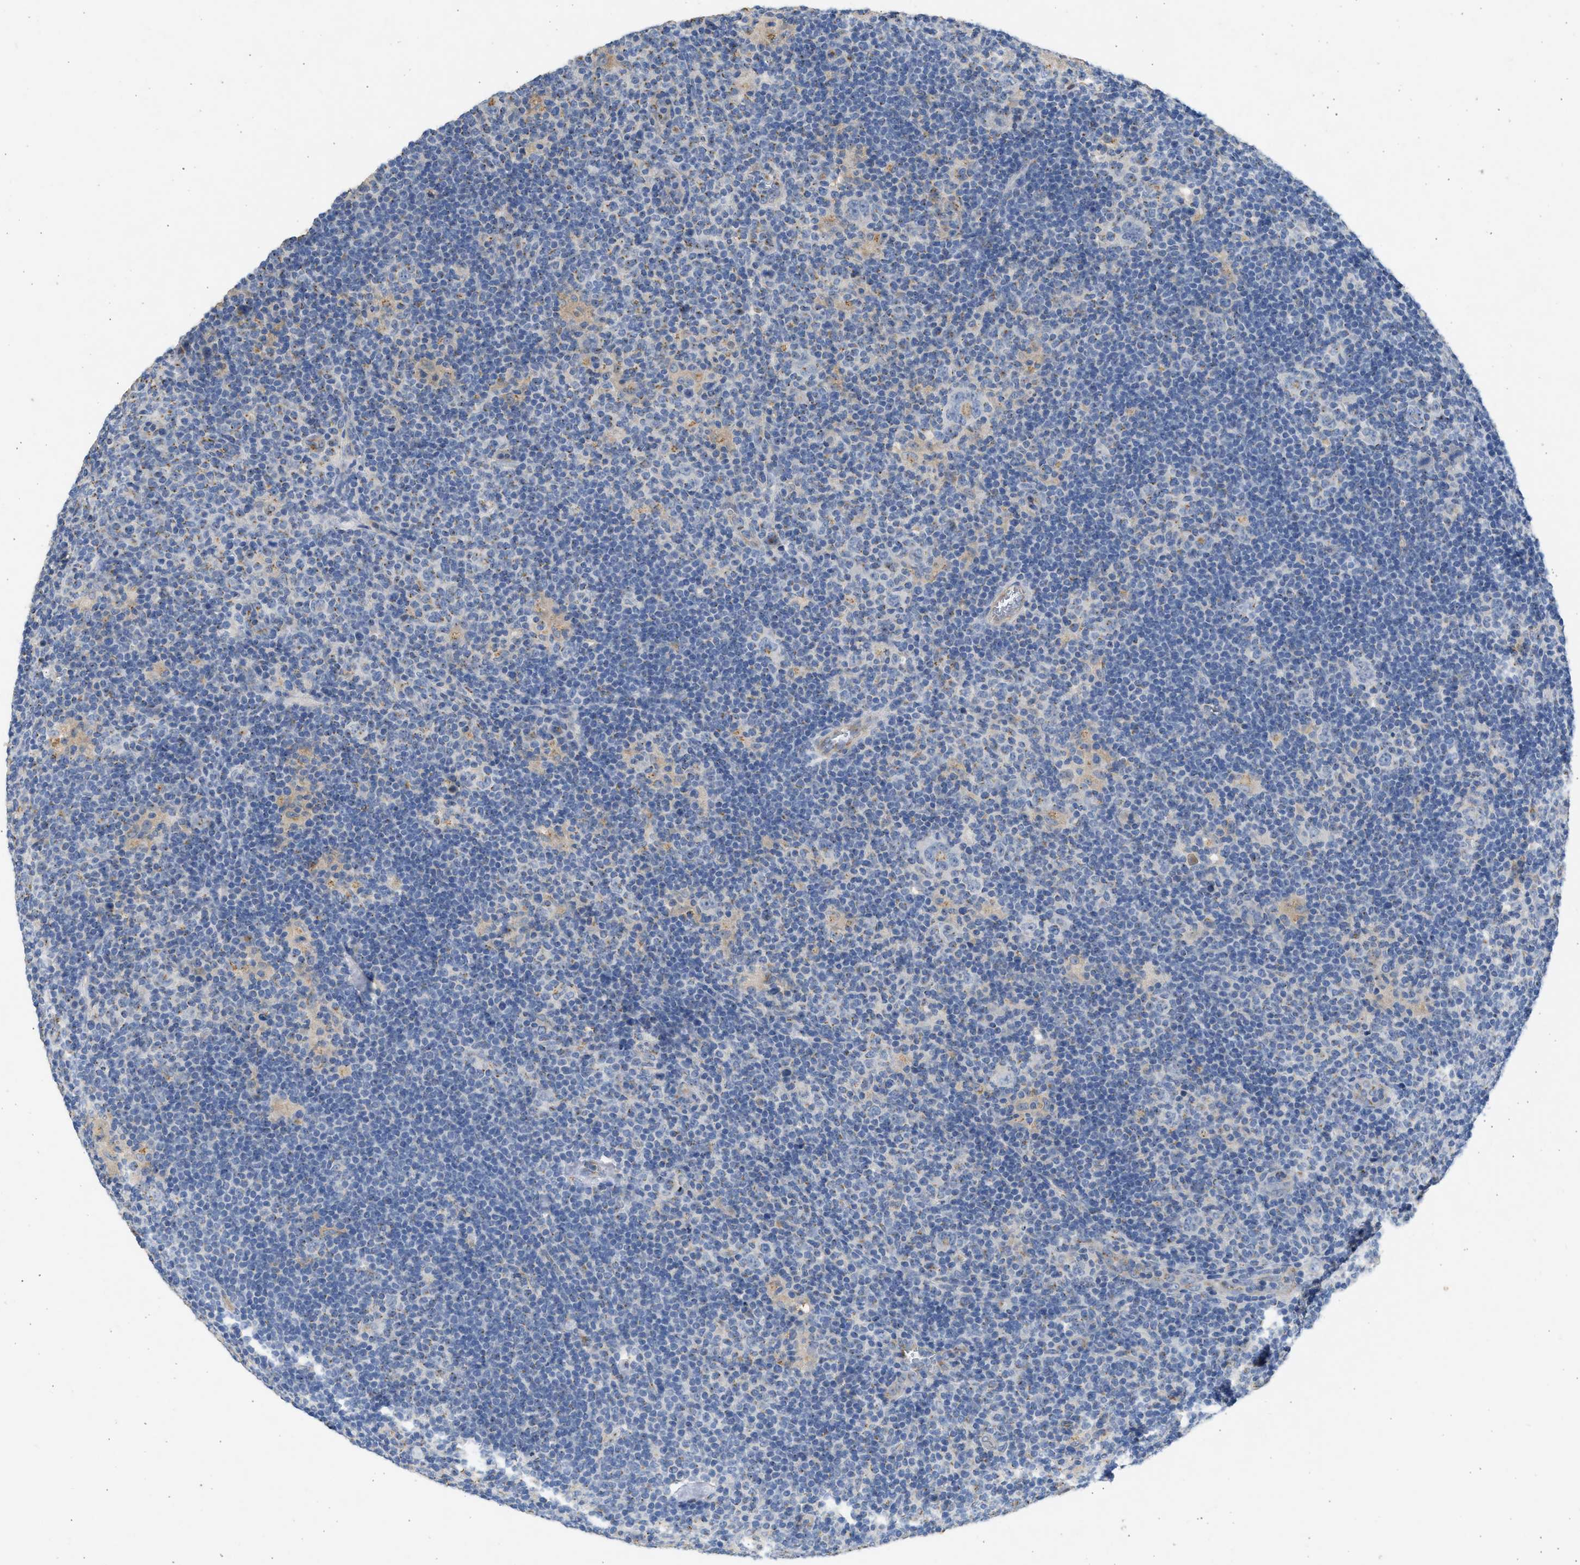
{"staining": {"intensity": "negative", "quantity": "none", "location": "none"}, "tissue": "lymphoma", "cell_type": "Tumor cells", "image_type": "cancer", "snomed": [{"axis": "morphology", "description": "Hodgkin's disease, NOS"}, {"axis": "topography", "description": "Lymph node"}], "caption": "A photomicrograph of human Hodgkin's disease is negative for staining in tumor cells. (Brightfield microscopy of DAB (3,3'-diaminobenzidine) immunohistochemistry at high magnification).", "gene": "IPO8", "patient": {"sex": "female", "age": 57}}